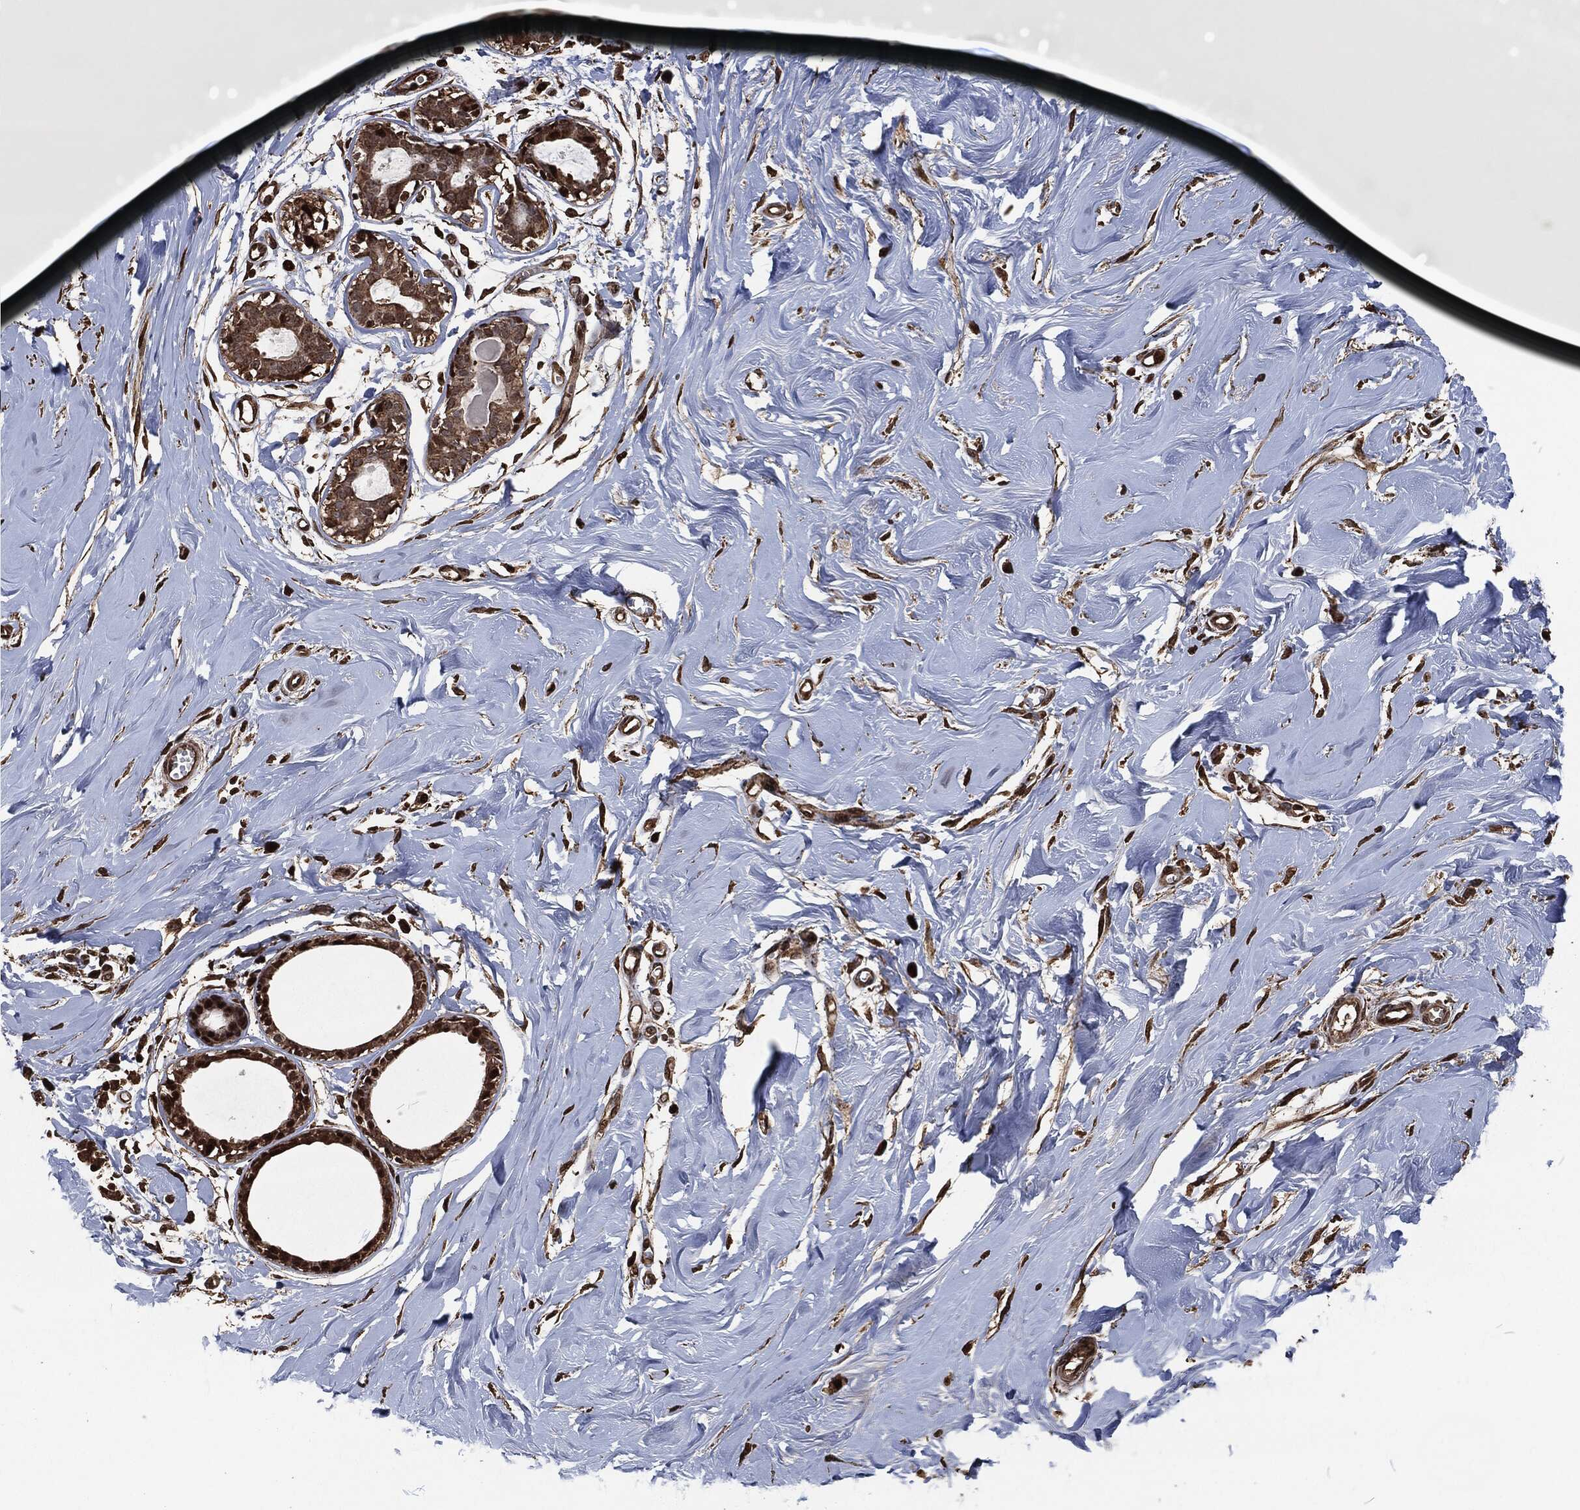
{"staining": {"intensity": "strong", "quantity": ">75%", "location": "nuclear"}, "tissue": "soft tissue", "cell_type": "Fibroblasts", "image_type": "normal", "snomed": [{"axis": "morphology", "description": "Normal tissue, NOS"}, {"axis": "topography", "description": "Breast"}], "caption": "Normal soft tissue was stained to show a protein in brown. There is high levels of strong nuclear positivity in approximately >75% of fibroblasts. (Brightfield microscopy of DAB IHC at high magnification).", "gene": "SNAI1", "patient": {"sex": "female", "age": 49}}